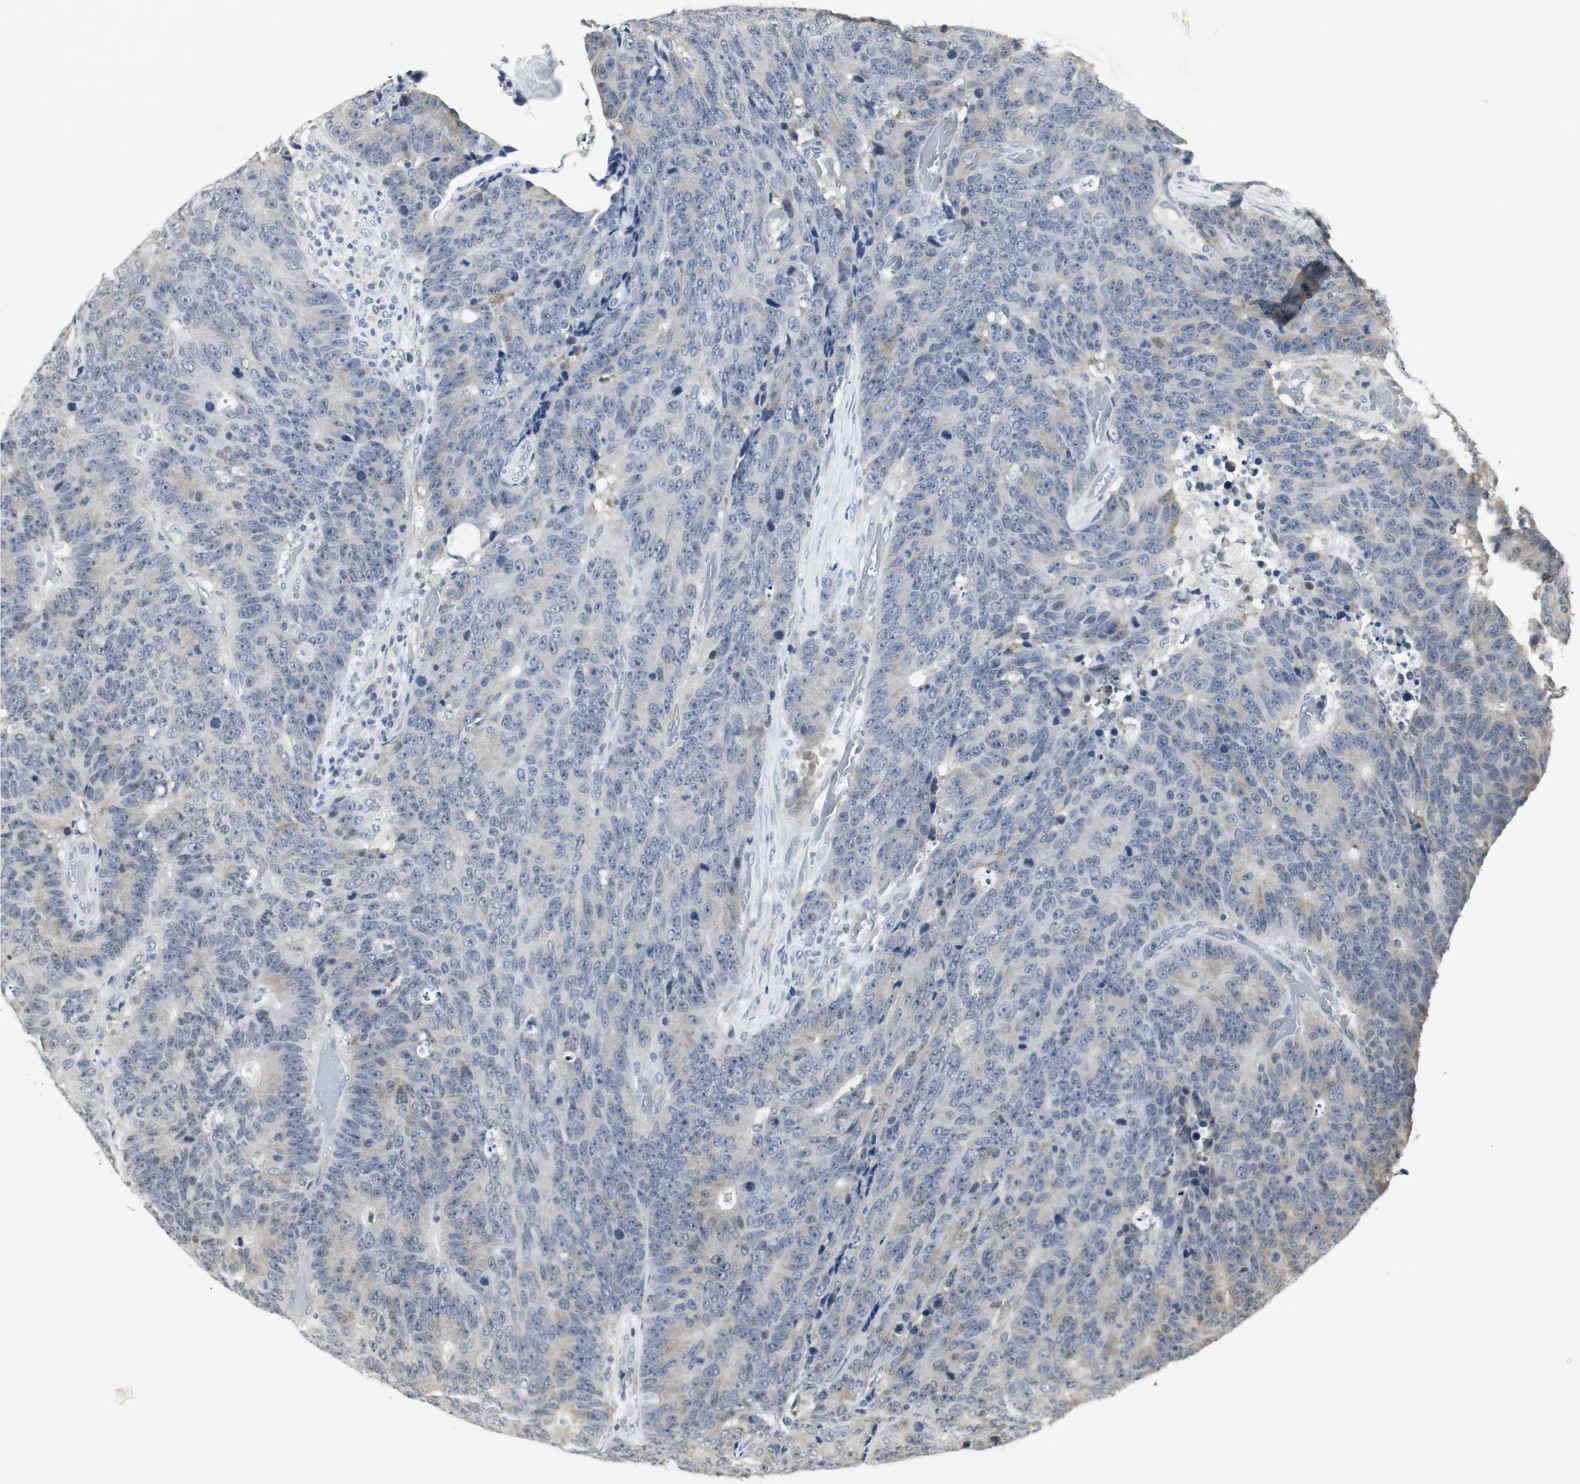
{"staining": {"intensity": "weak", "quantity": "25%-75%", "location": "cytoplasmic/membranous"}, "tissue": "colorectal cancer", "cell_type": "Tumor cells", "image_type": "cancer", "snomed": [{"axis": "morphology", "description": "Adenocarcinoma, NOS"}, {"axis": "topography", "description": "Colon"}], "caption": "Human colorectal cancer stained with a protein marker exhibits weak staining in tumor cells.", "gene": "CCT5", "patient": {"sex": "female", "age": 86}}